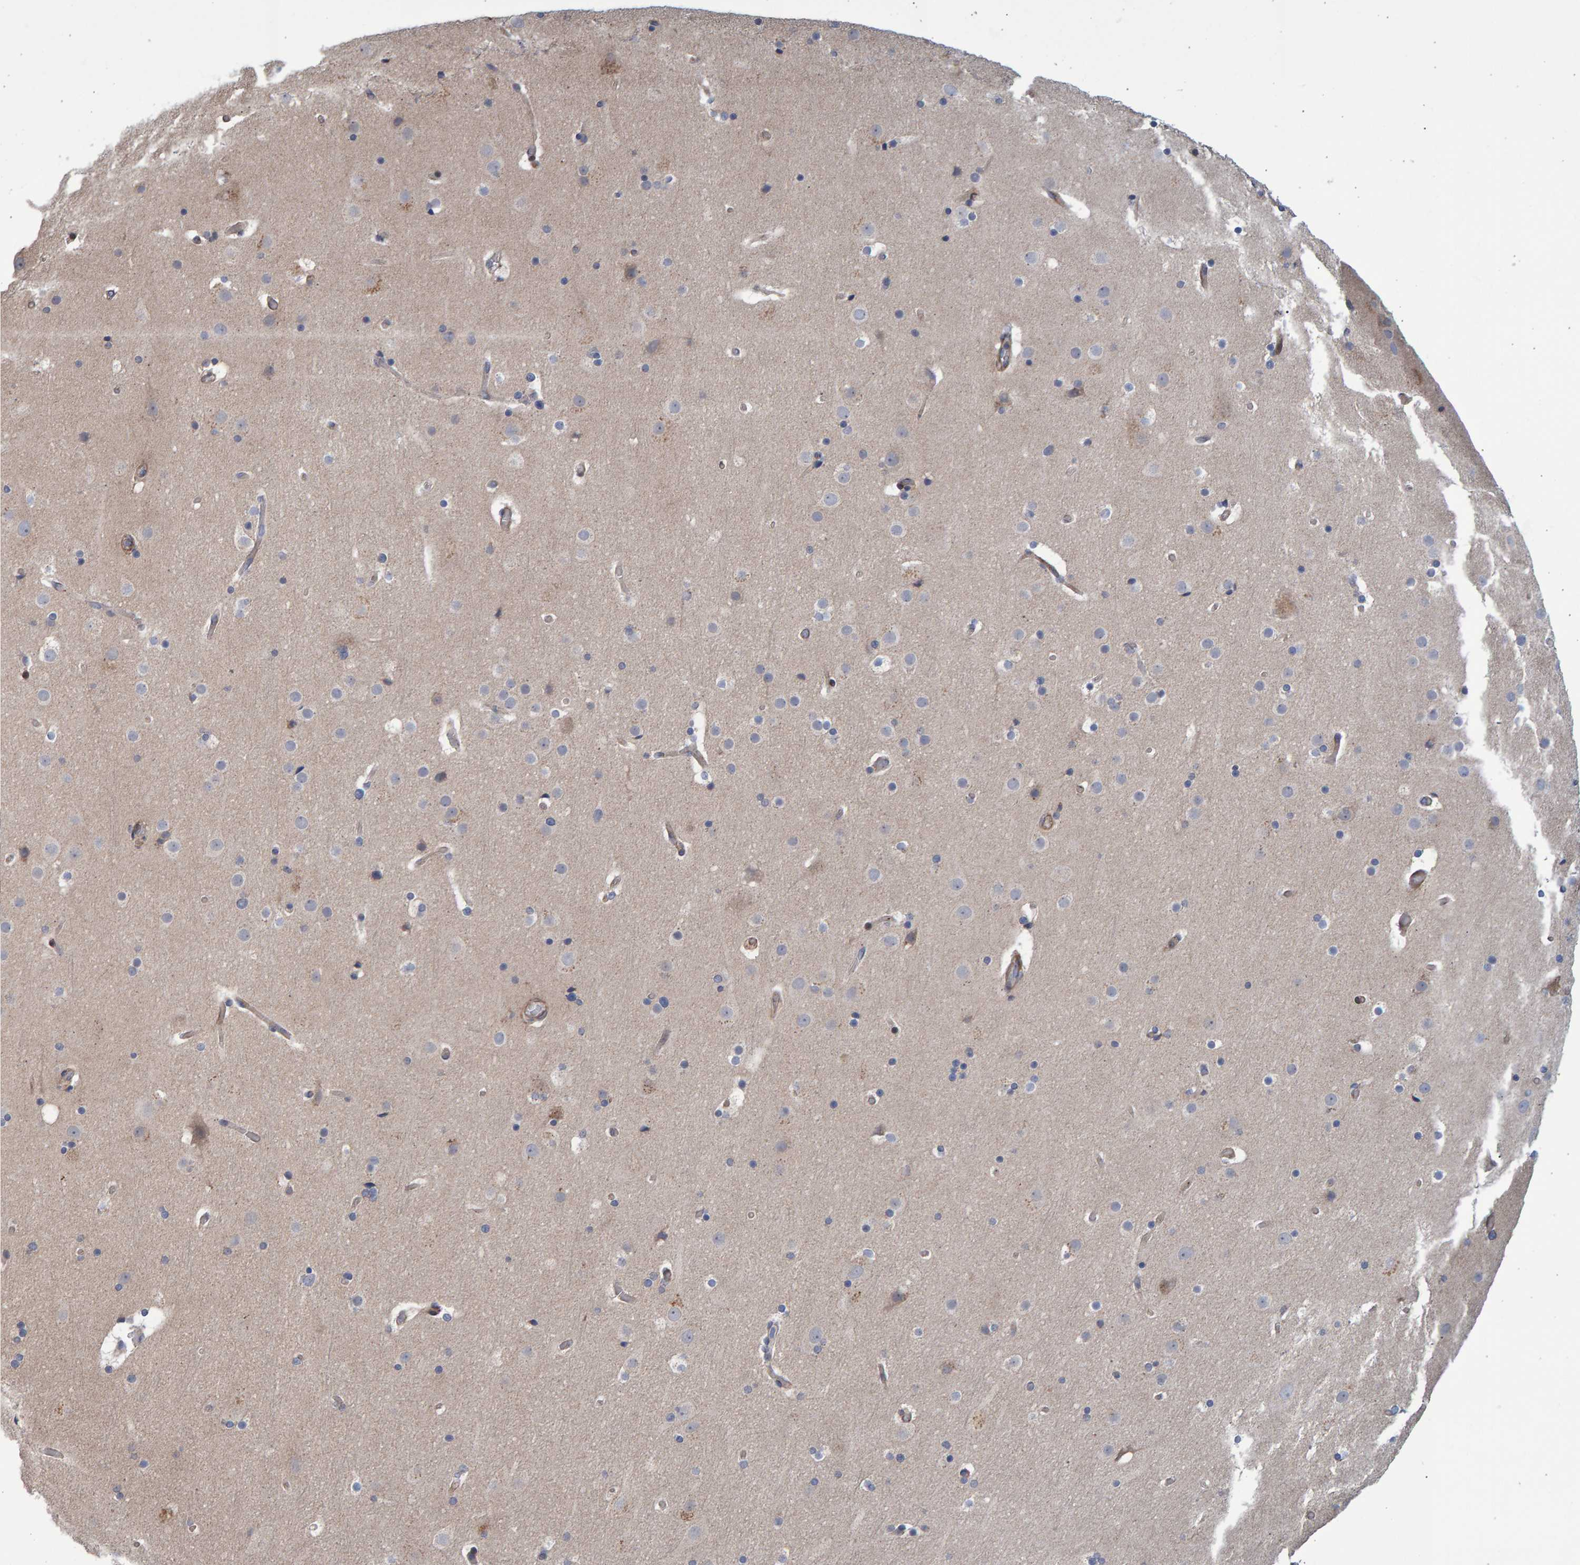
{"staining": {"intensity": "moderate", "quantity": "25%-75%", "location": "cytoplasmic/membranous"}, "tissue": "cerebral cortex", "cell_type": "Endothelial cells", "image_type": "normal", "snomed": [{"axis": "morphology", "description": "Normal tissue, NOS"}, {"axis": "topography", "description": "Cerebral cortex"}], "caption": "DAB (3,3'-diaminobenzidine) immunohistochemical staining of normal human cerebral cortex displays moderate cytoplasmic/membranous protein expression in approximately 25%-75% of endothelial cells. (Stains: DAB in brown, nuclei in blue, Microscopy: brightfield microscopy at high magnification).", "gene": "LRBA", "patient": {"sex": "male", "age": 57}}